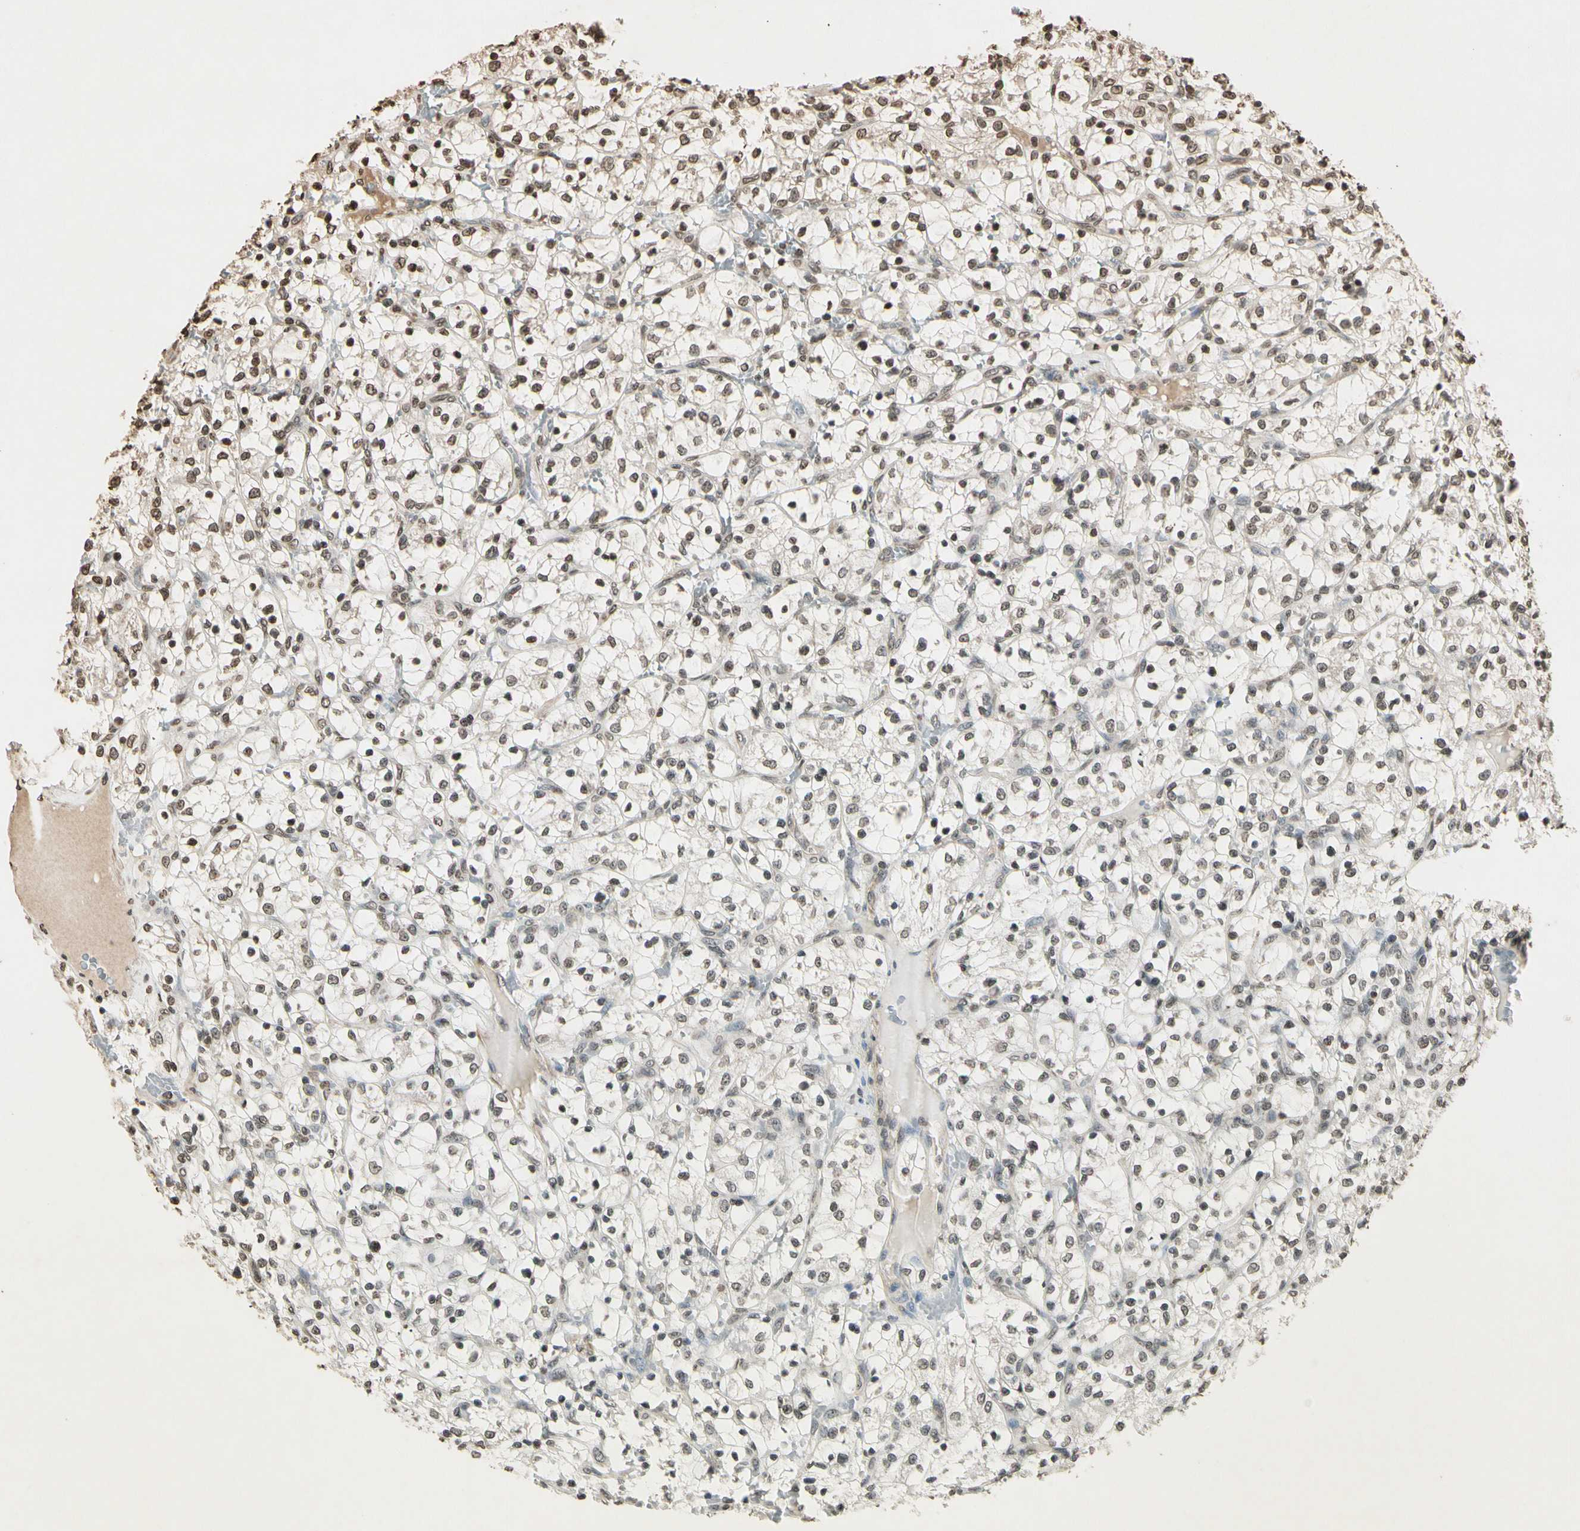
{"staining": {"intensity": "weak", "quantity": "25%-75%", "location": "nuclear"}, "tissue": "renal cancer", "cell_type": "Tumor cells", "image_type": "cancer", "snomed": [{"axis": "morphology", "description": "Adenocarcinoma, NOS"}, {"axis": "topography", "description": "Kidney"}], "caption": "Renal cancer stained with DAB immunohistochemistry exhibits low levels of weak nuclear staining in about 25%-75% of tumor cells. Immunohistochemistry stains the protein in brown and the nuclei are stained blue.", "gene": "TOP1", "patient": {"sex": "female", "age": 69}}